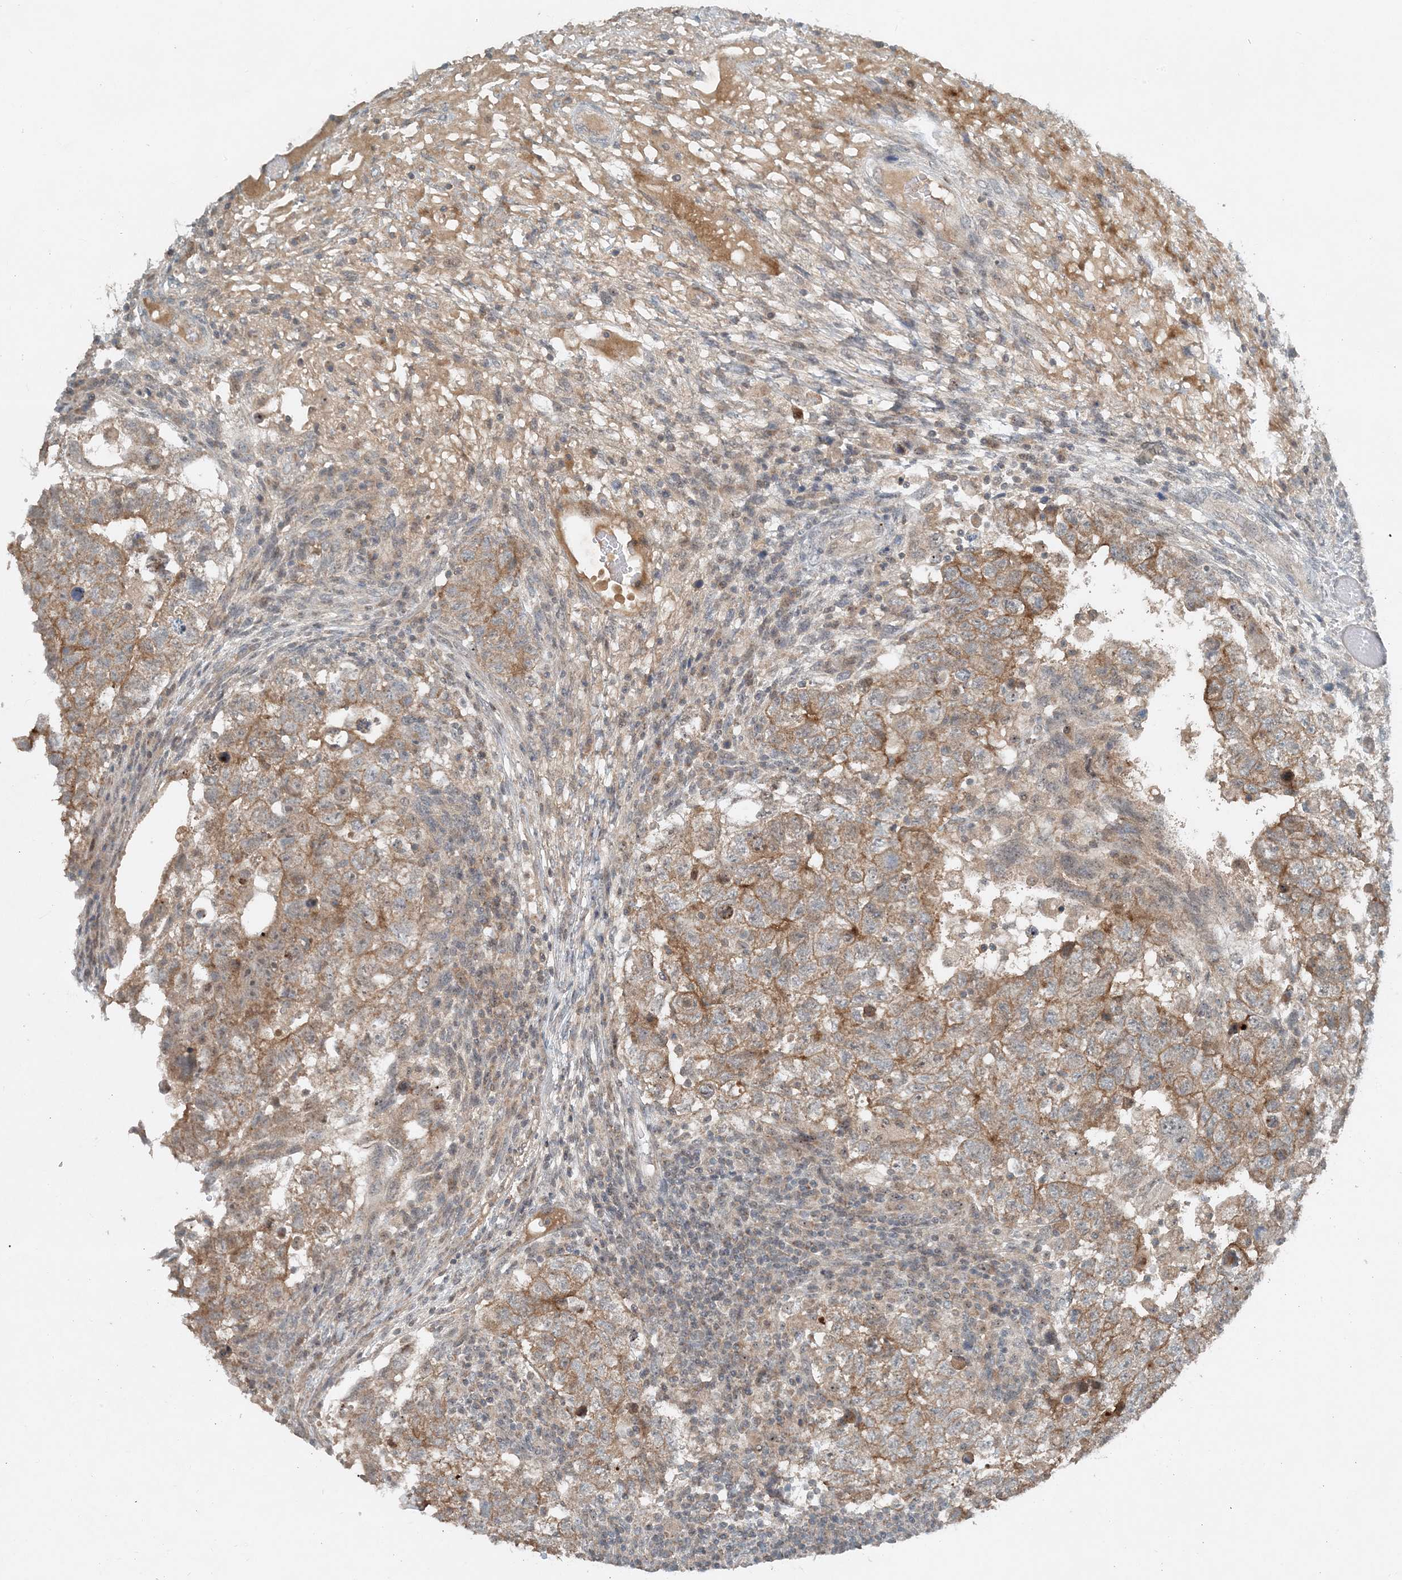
{"staining": {"intensity": "moderate", "quantity": ">75%", "location": "cytoplasmic/membranous"}, "tissue": "testis cancer", "cell_type": "Tumor cells", "image_type": "cancer", "snomed": [{"axis": "morphology", "description": "Carcinoma, Embryonal, NOS"}, {"axis": "topography", "description": "Testis"}], "caption": "Testis cancer (embryonal carcinoma) stained with DAB (3,3'-diaminobenzidine) immunohistochemistry (IHC) shows medium levels of moderate cytoplasmic/membranous expression in about >75% of tumor cells.", "gene": "MITD1", "patient": {"sex": "male", "age": 36}}